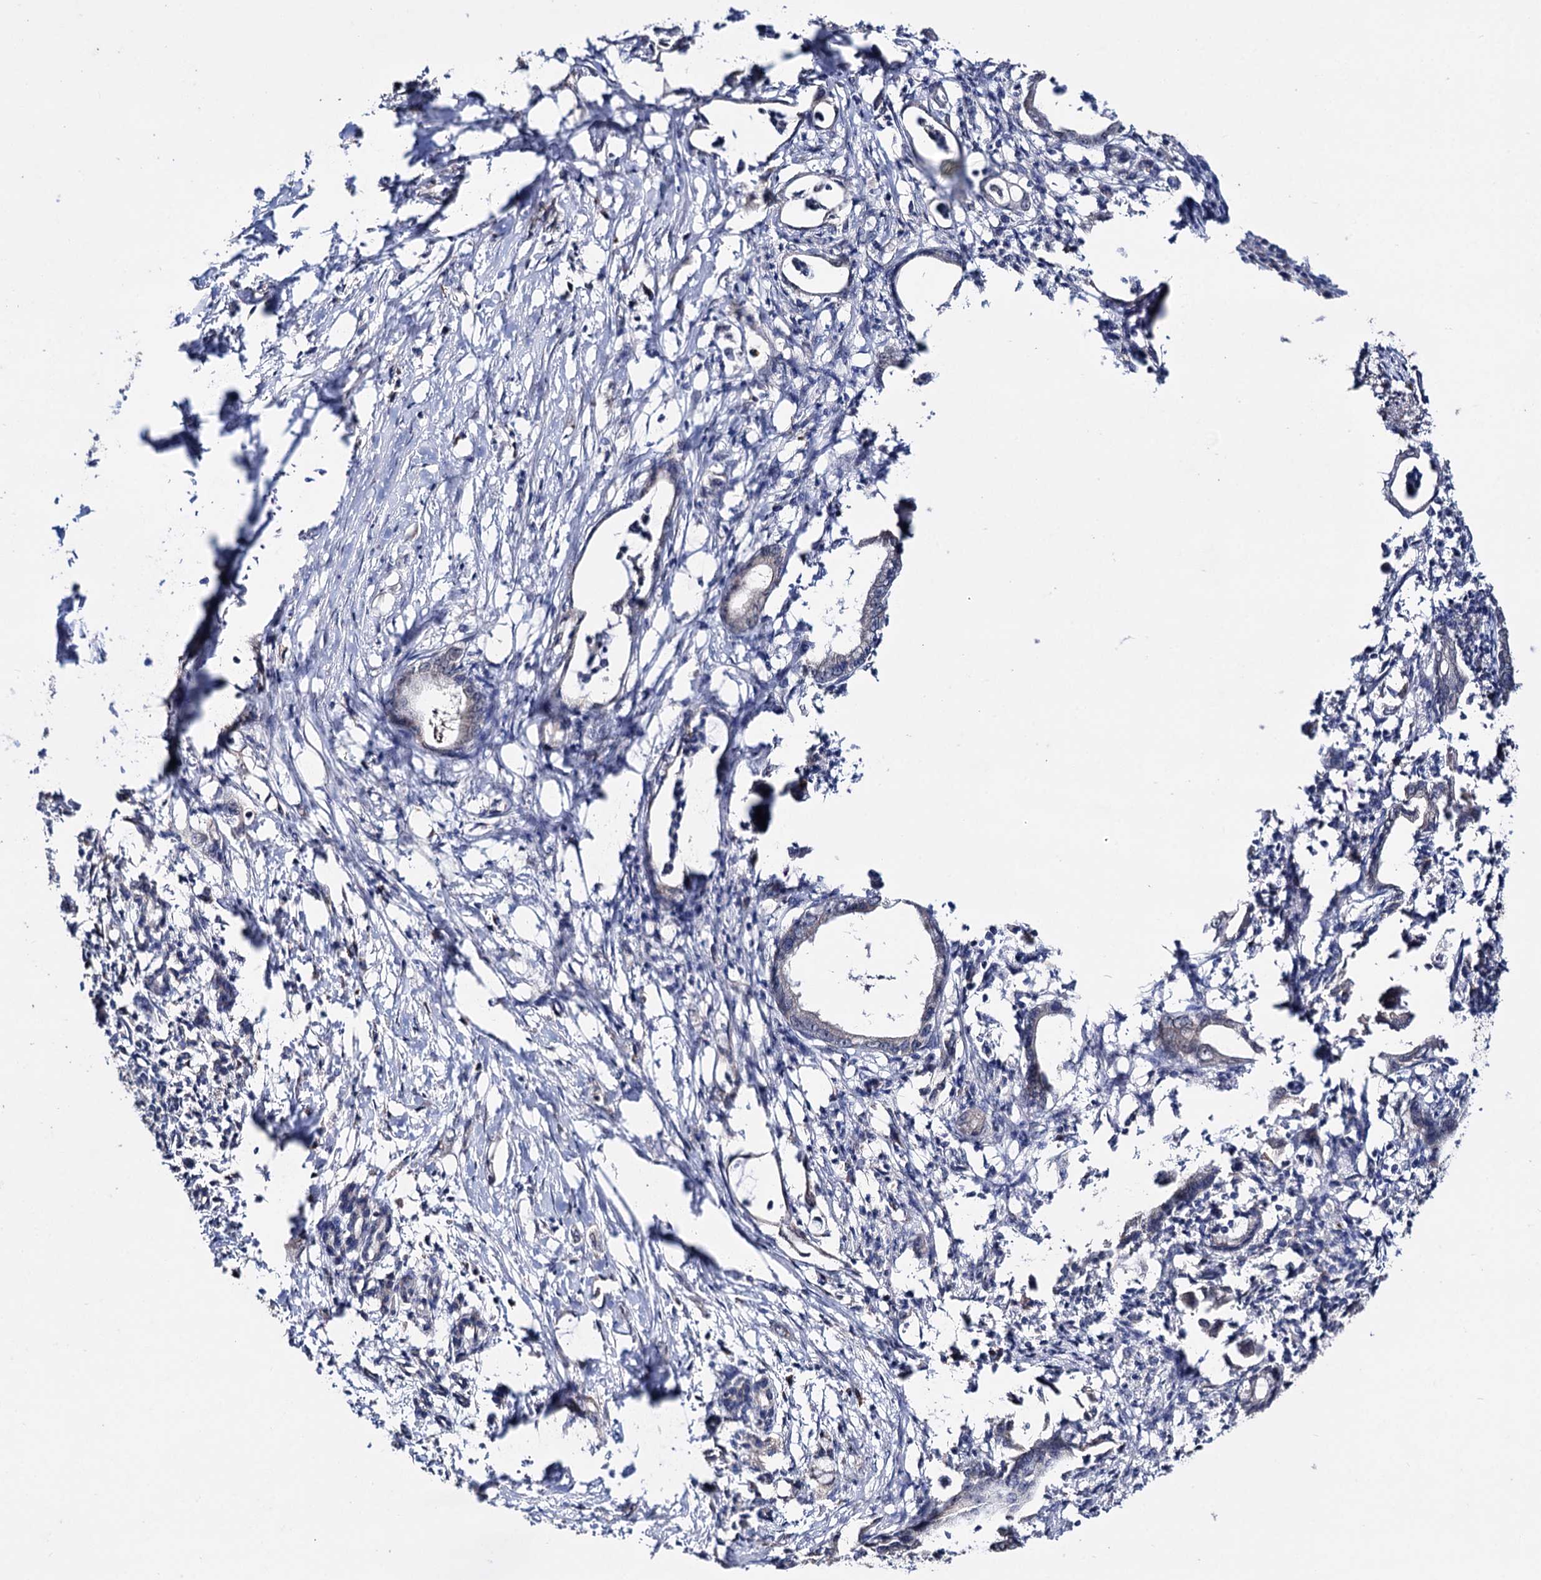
{"staining": {"intensity": "negative", "quantity": "none", "location": "none"}, "tissue": "pancreatic cancer", "cell_type": "Tumor cells", "image_type": "cancer", "snomed": [{"axis": "morphology", "description": "Adenocarcinoma, NOS"}, {"axis": "topography", "description": "Pancreas"}], "caption": "A photomicrograph of pancreatic adenocarcinoma stained for a protein displays no brown staining in tumor cells.", "gene": "CLPB", "patient": {"sex": "female", "age": 55}}